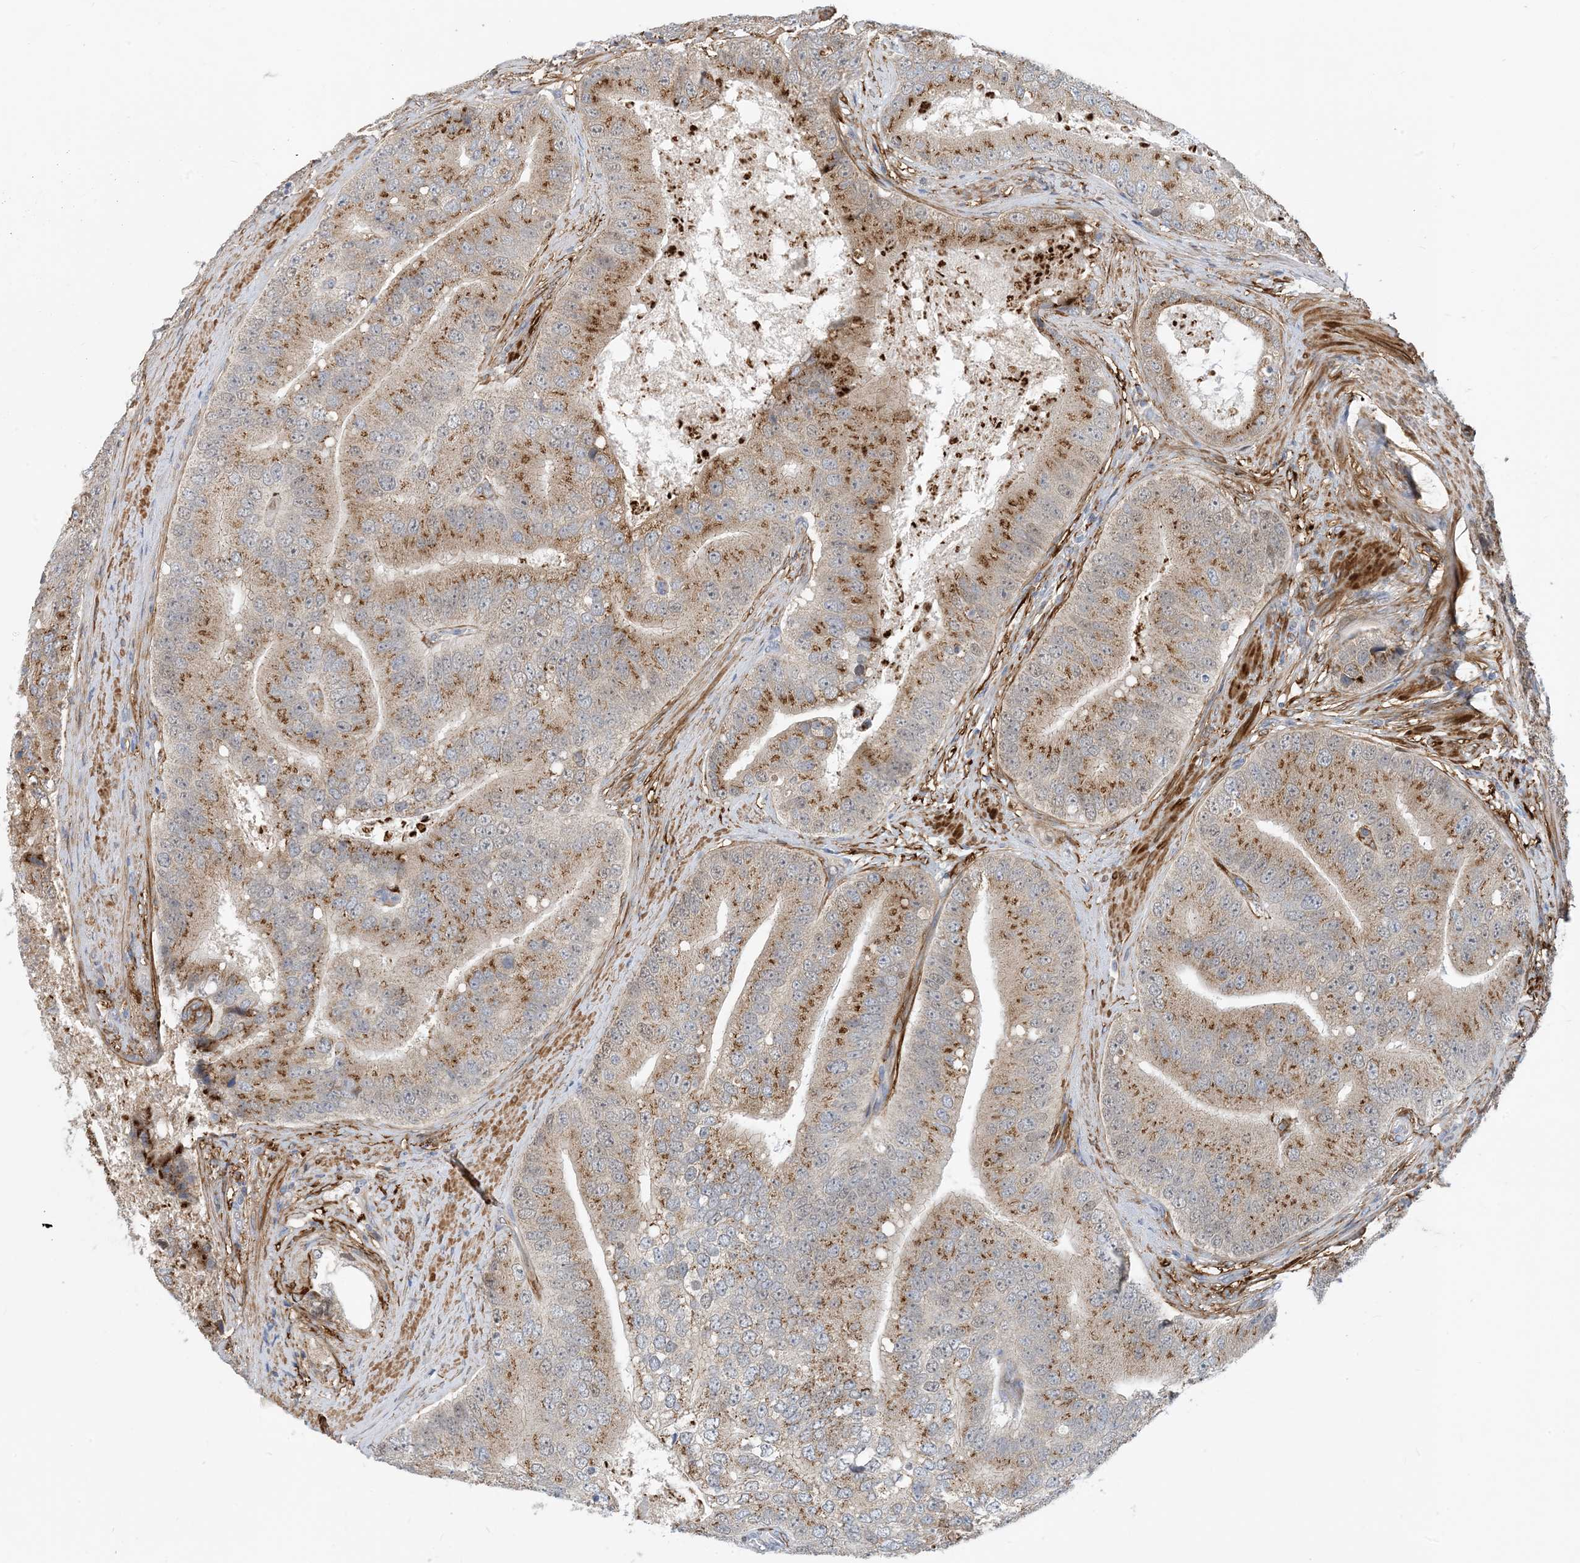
{"staining": {"intensity": "moderate", "quantity": ">75%", "location": "cytoplasmic/membranous"}, "tissue": "prostate cancer", "cell_type": "Tumor cells", "image_type": "cancer", "snomed": [{"axis": "morphology", "description": "Adenocarcinoma, High grade"}, {"axis": "topography", "description": "Prostate"}], "caption": "Moderate cytoplasmic/membranous staining for a protein is identified in approximately >75% of tumor cells of prostate cancer (adenocarcinoma (high-grade)) using immunohistochemistry.", "gene": "EIF2A", "patient": {"sex": "male", "age": 70}}